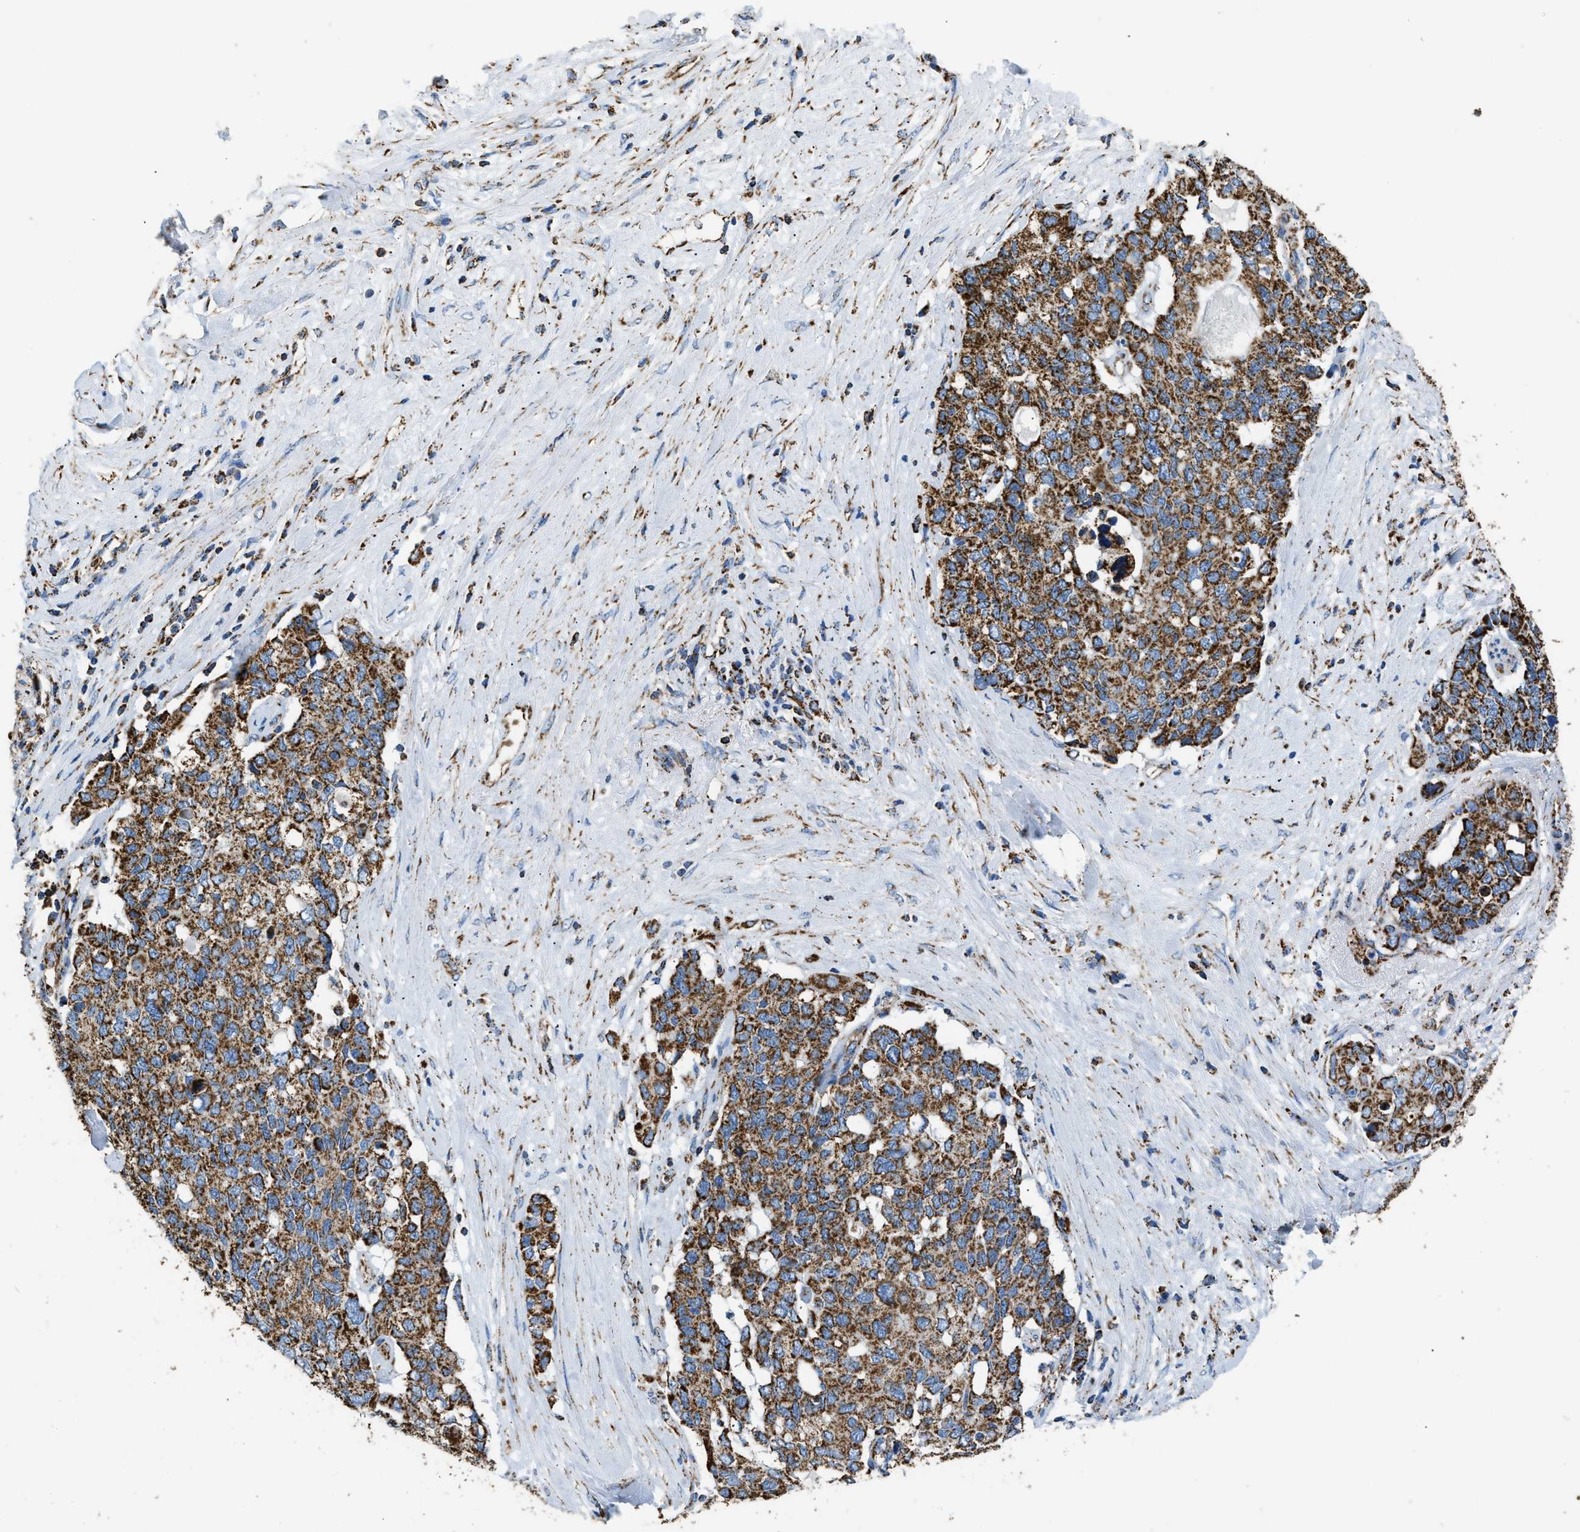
{"staining": {"intensity": "strong", "quantity": ">75%", "location": "cytoplasmic/membranous"}, "tissue": "pancreatic cancer", "cell_type": "Tumor cells", "image_type": "cancer", "snomed": [{"axis": "morphology", "description": "Adenocarcinoma, NOS"}, {"axis": "topography", "description": "Pancreas"}], "caption": "High-magnification brightfield microscopy of adenocarcinoma (pancreatic) stained with DAB (brown) and counterstained with hematoxylin (blue). tumor cells exhibit strong cytoplasmic/membranous staining is identified in approximately>75% of cells. (DAB (3,3'-diaminobenzidine) = brown stain, brightfield microscopy at high magnification).", "gene": "IRX6", "patient": {"sex": "female", "age": 56}}